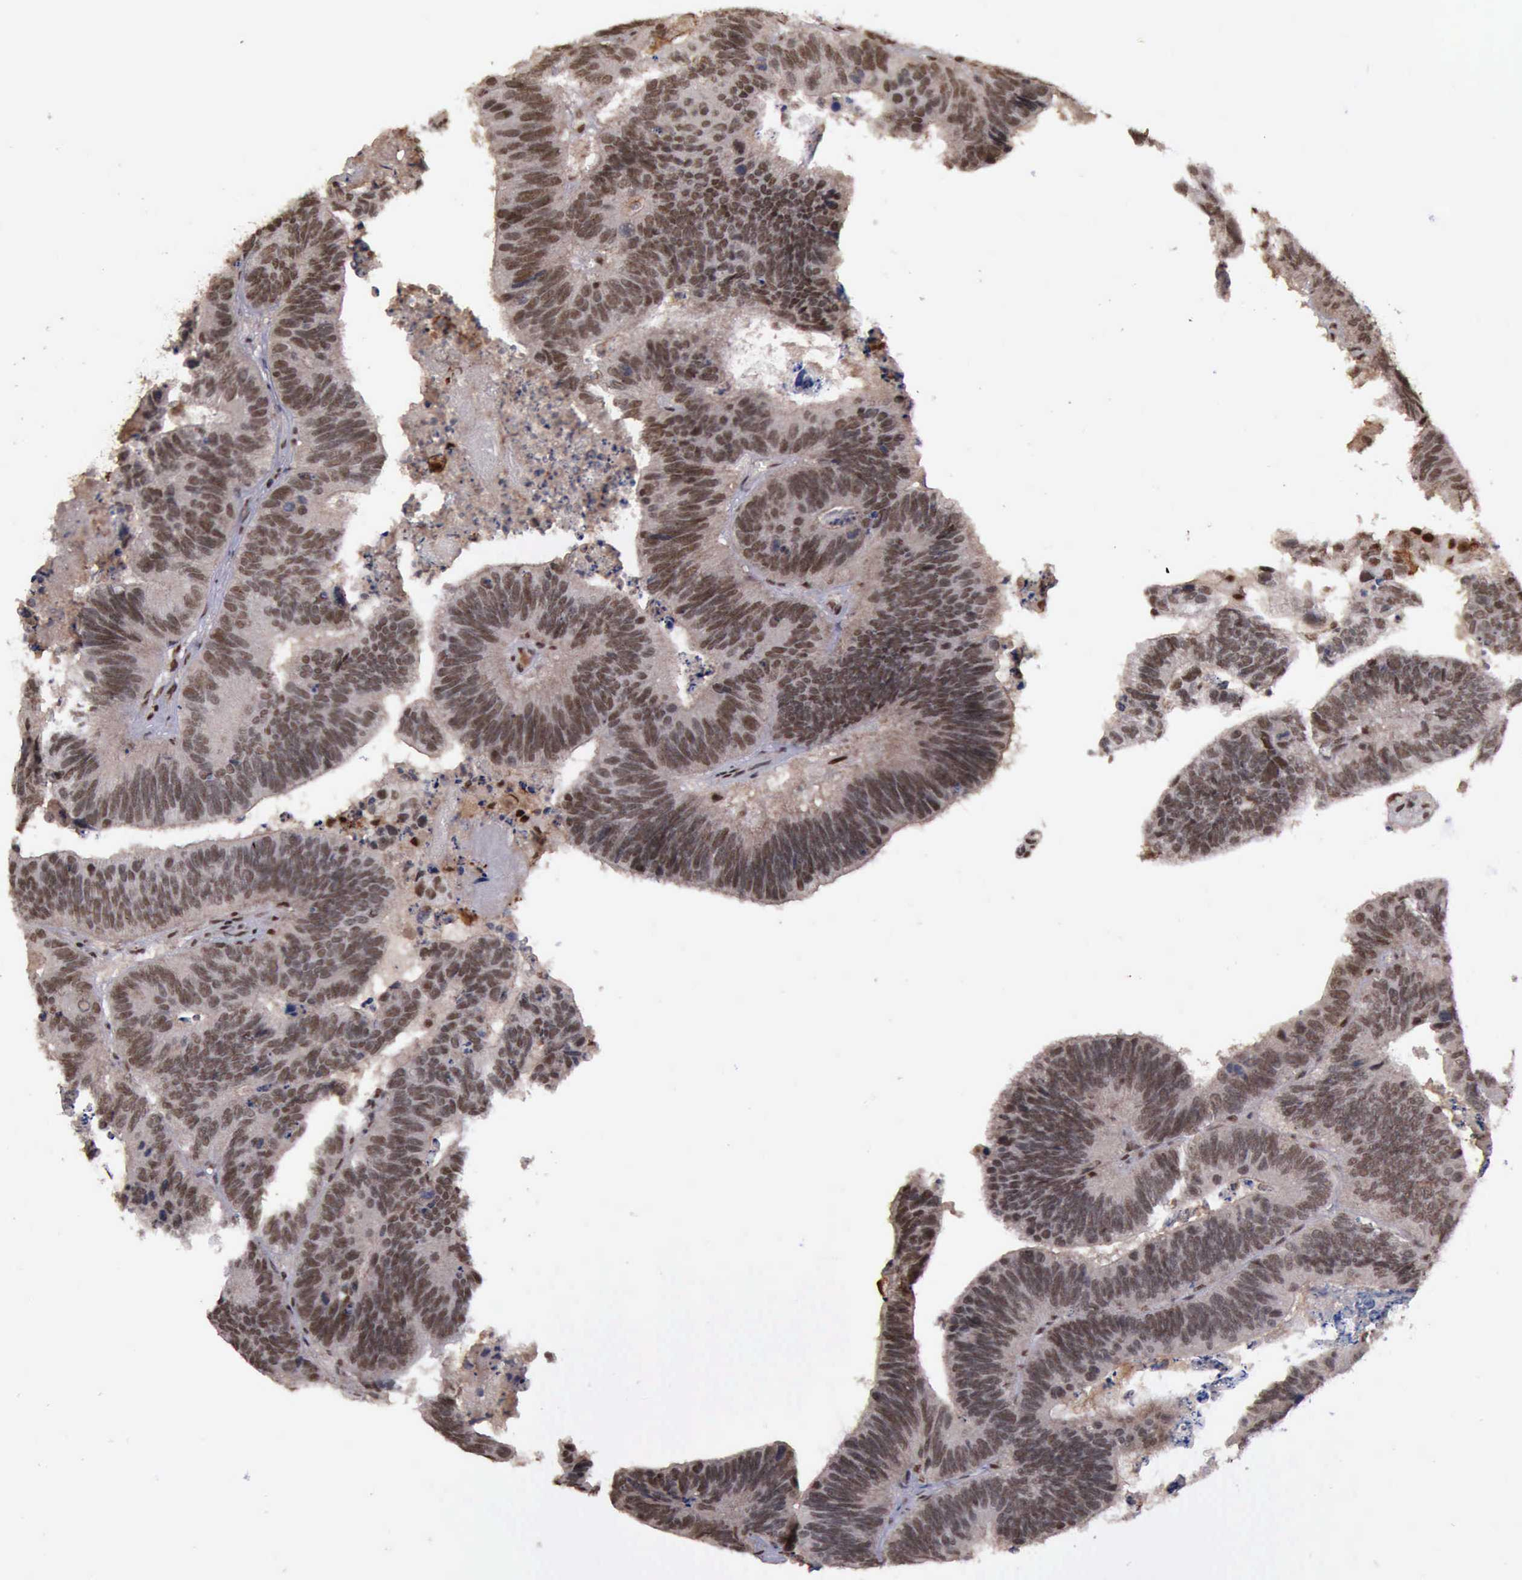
{"staining": {"intensity": "moderate", "quantity": ">75%", "location": "cytoplasmic/membranous,nuclear"}, "tissue": "colorectal cancer", "cell_type": "Tumor cells", "image_type": "cancer", "snomed": [{"axis": "morphology", "description": "Adenocarcinoma, NOS"}, {"axis": "topography", "description": "Colon"}], "caption": "Immunohistochemical staining of human adenocarcinoma (colorectal) exhibits moderate cytoplasmic/membranous and nuclear protein positivity in approximately >75% of tumor cells. (DAB IHC with brightfield microscopy, high magnification).", "gene": "TRMT2A", "patient": {"sex": "male", "age": 72}}